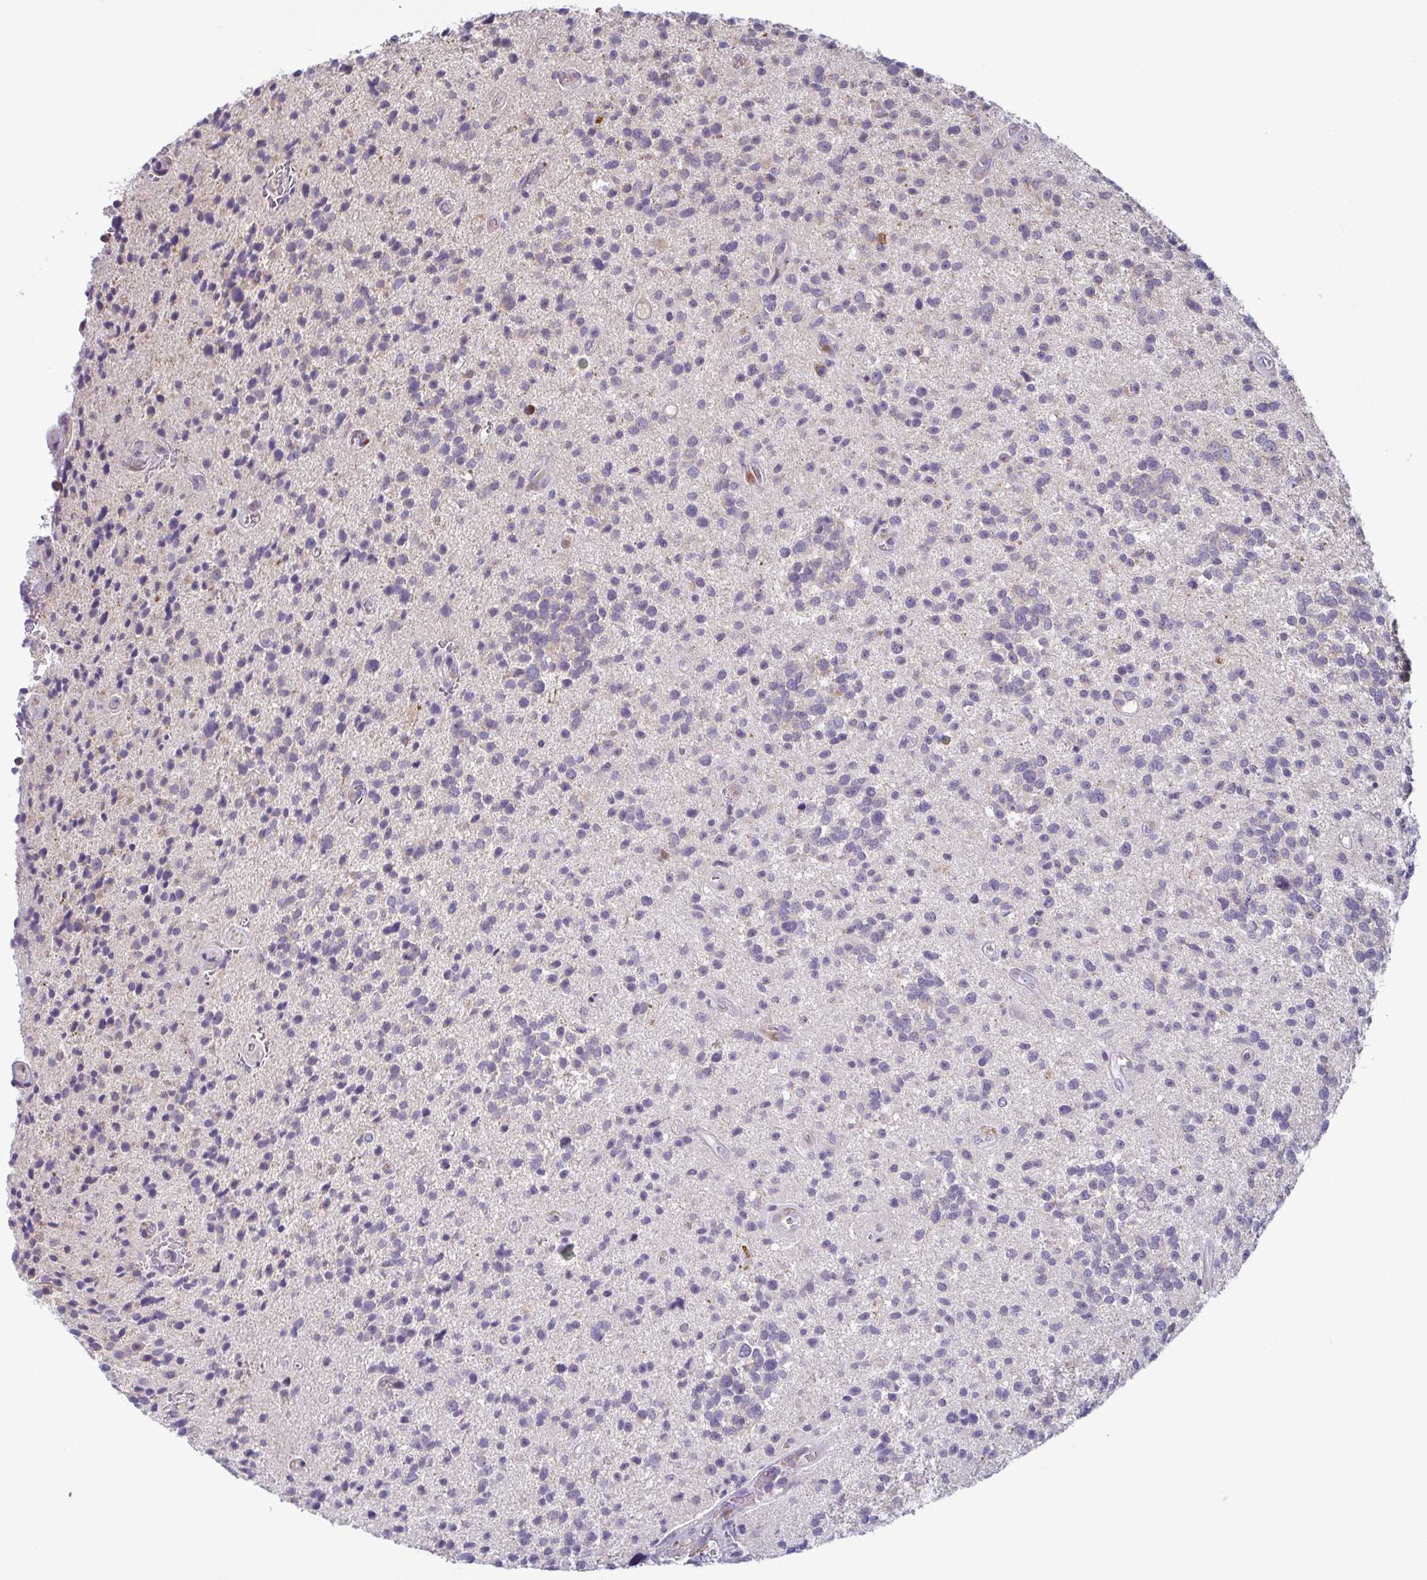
{"staining": {"intensity": "negative", "quantity": "none", "location": "none"}, "tissue": "glioma", "cell_type": "Tumor cells", "image_type": "cancer", "snomed": [{"axis": "morphology", "description": "Glioma, malignant, High grade"}, {"axis": "topography", "description": "Brain"}], "caption": "Immunohistochemical staining of malignant high-grade glioma demonstrates no significant staining in tumor cells. Brightfield microscopy of IHC stained with DAB (3,3'-diaminobenzidine) (brown) and hematoxylin (blue), captured at high magnification.", "gene": "ECM1", "patient": {"sex": "male", "age": 29}}